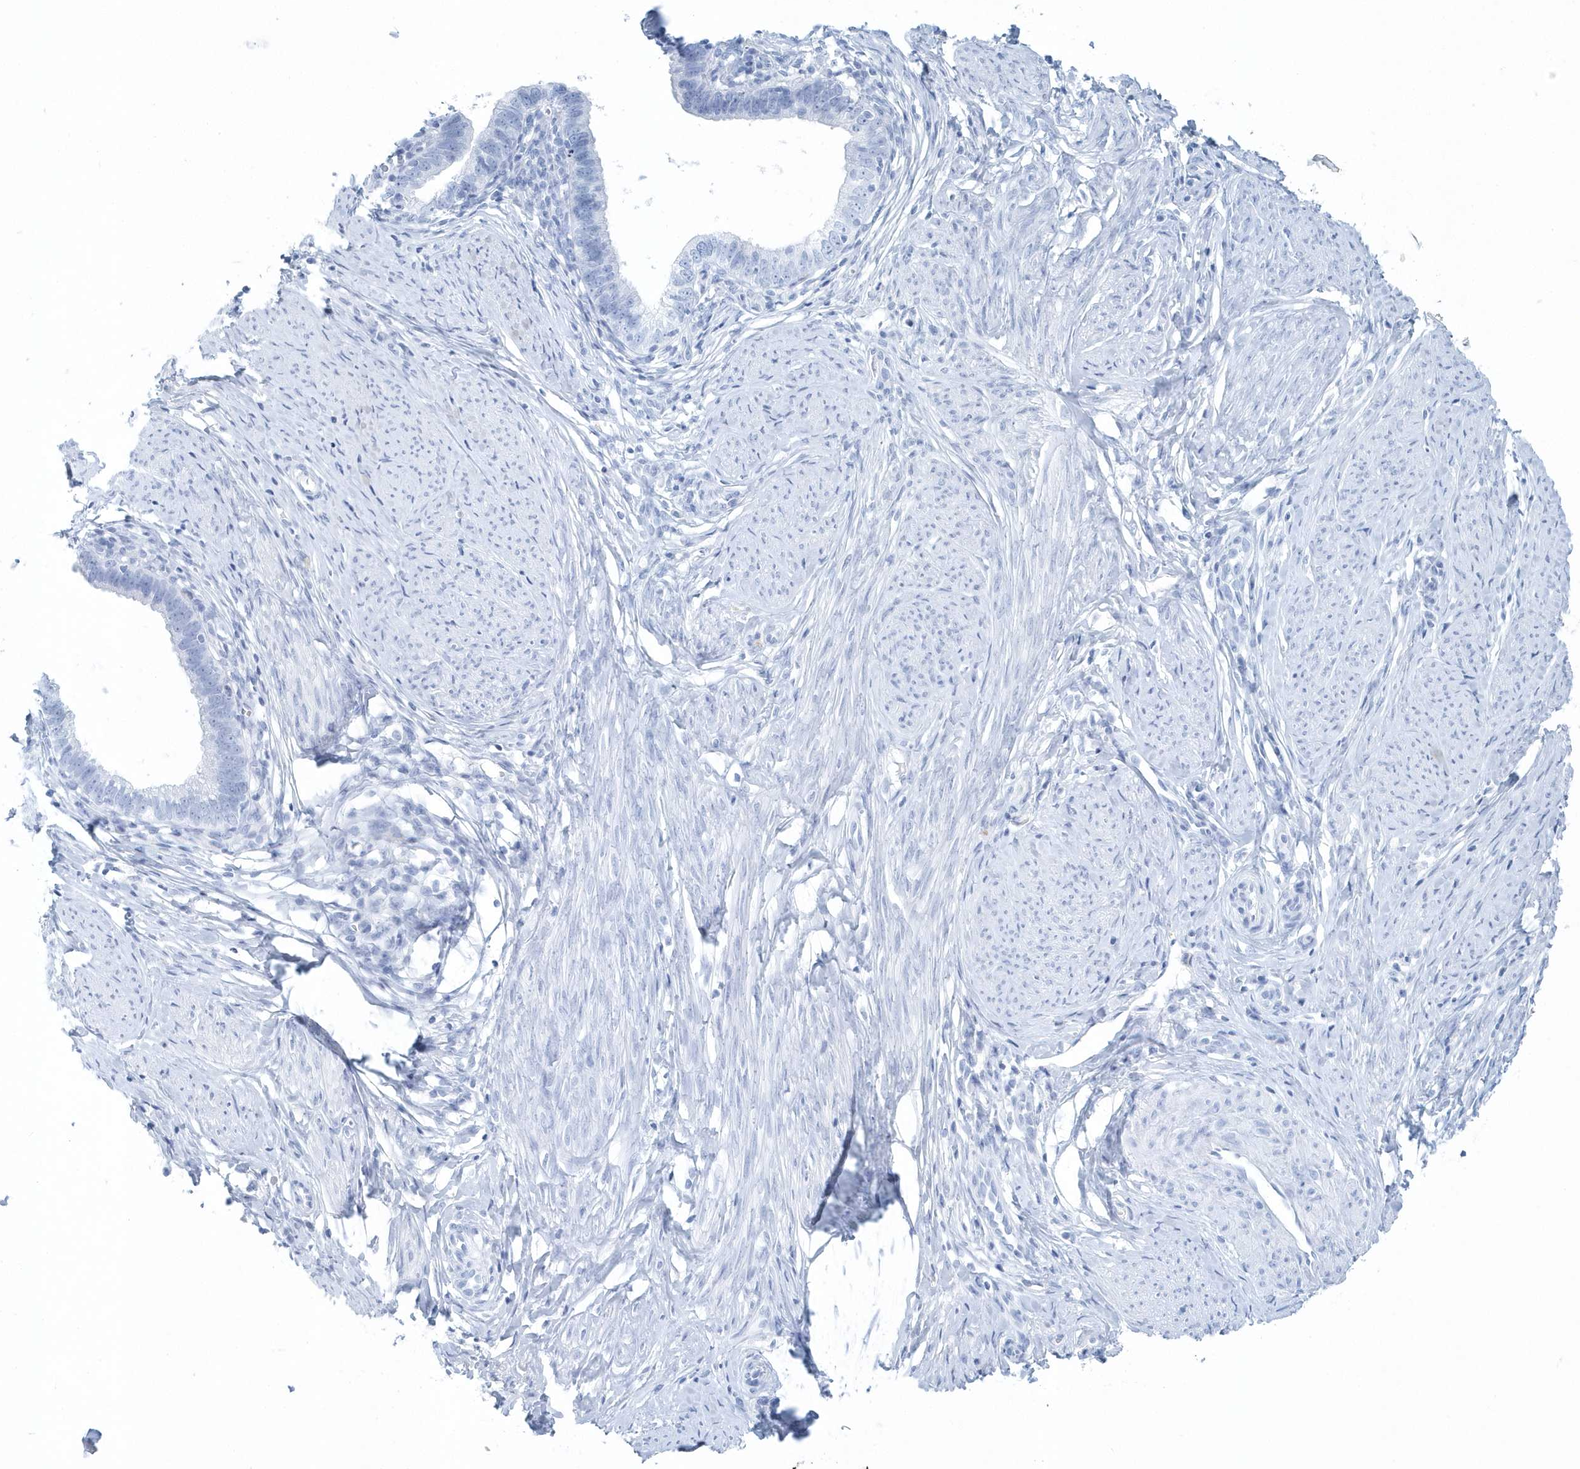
{"staining": {"intensity": "negative", "quantity": "none", "location": "none"}, "tissue": "cervical cancer", "cell_type": "Tumor cells", "image_type": "cancer", "snomed": [{"axis": "morphology", "description": "Adenocarcinoma, NOS"}, {"axis": "topography", "description": "Cervix"}], "caption": "Photomicrograph shows no protein expression in tumor cells of cervical cancer (adenocarcinoma) tissue.", "gene": "PTPRO", "patient": {"sex": "female", "age": 36}}